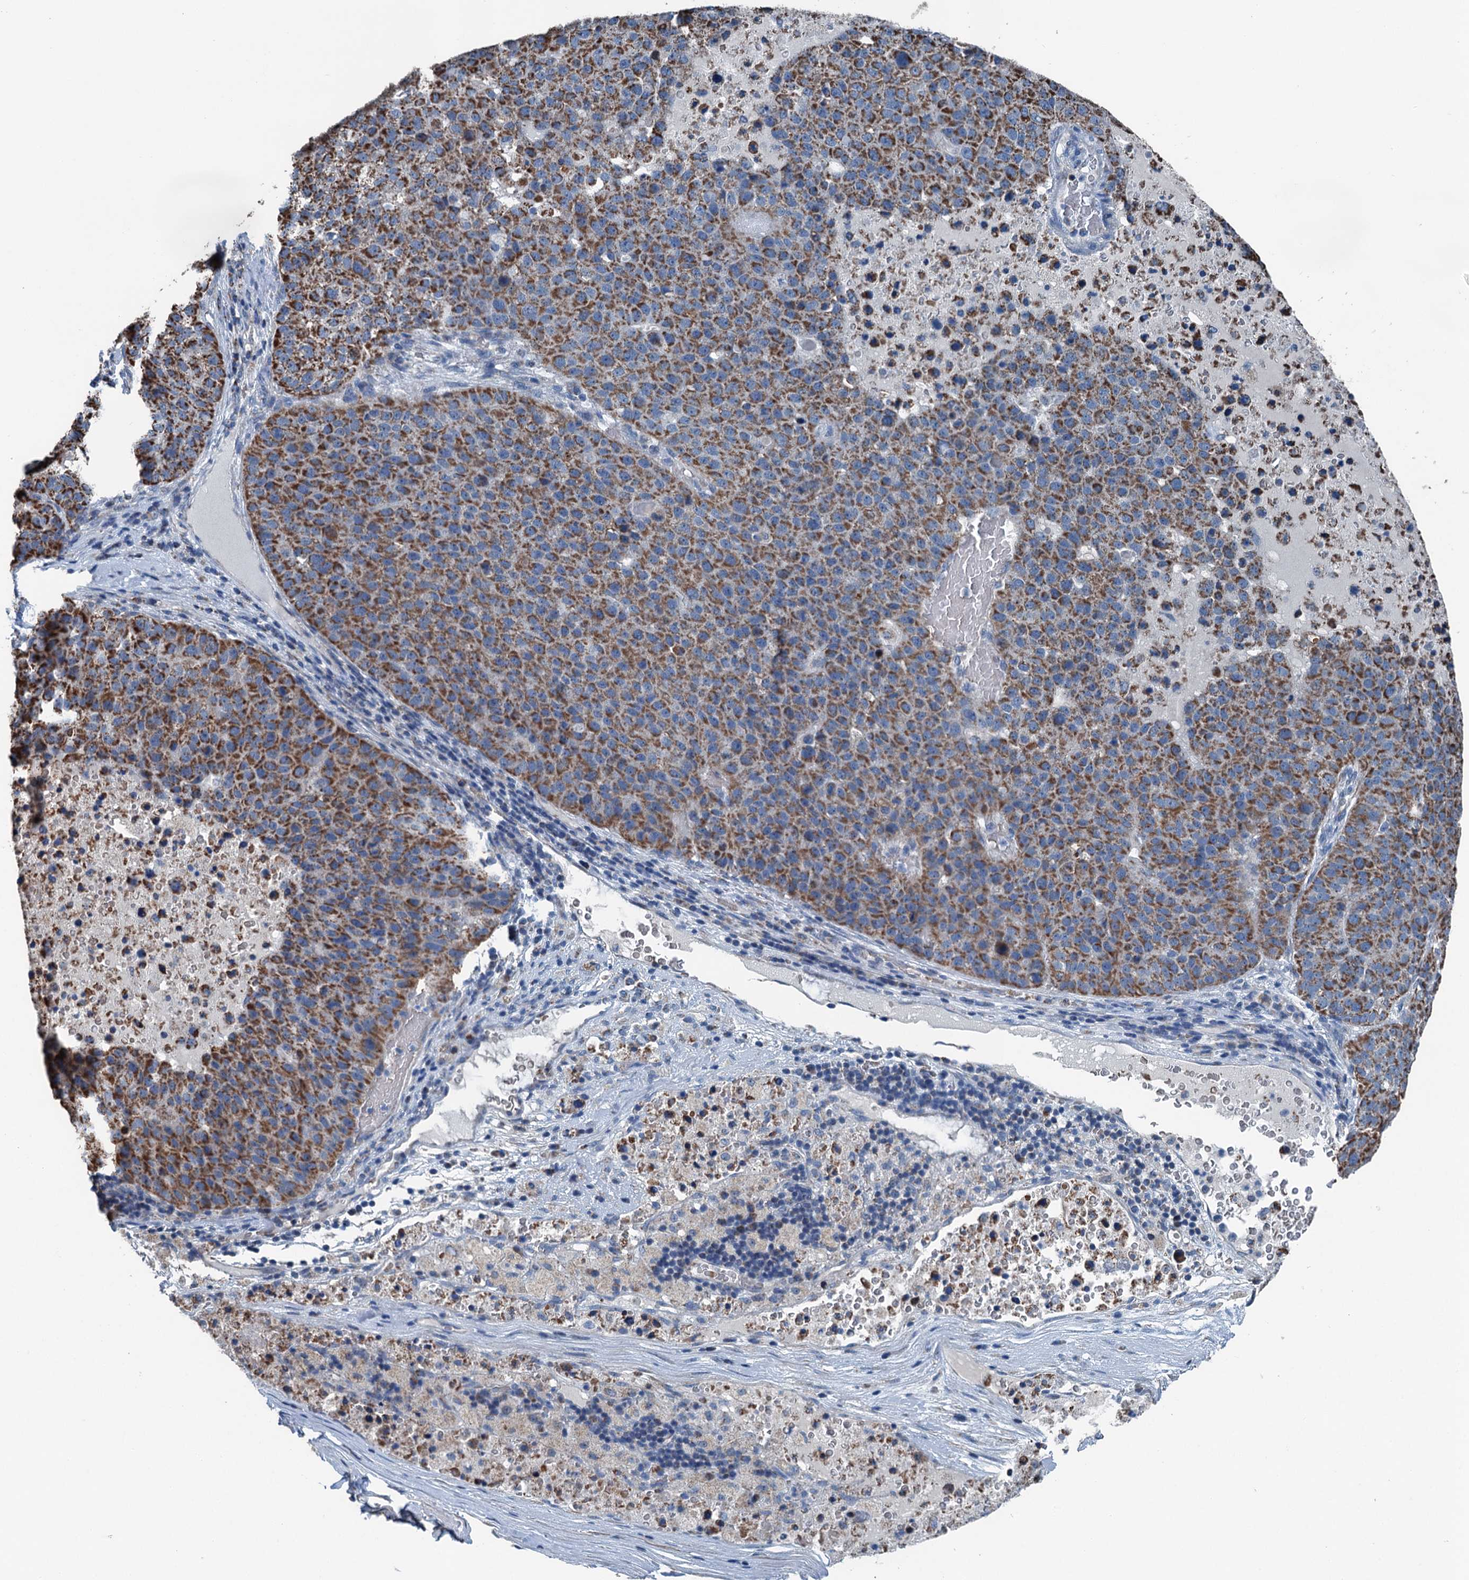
{"staining": {"intensity": "strong", "quantity": ">75%", "location": "cytoplasmic/membranous"}, "tissue": "pancreatic cancer", "cell_type": "Tumor cells", "image_type": "cancer", "snomed": [{"axis": "morphology", "description": "Adenocarcinoma, NOS"}, {"axis": "topography", "description": "Pancreas"}], "caption": "Adenocarcinoma (pancreatic) was stained to show a protein in brown. There is high levels of strong cytoplasmic/membranous staining in approximately >75% of tumor cells.", "gene": "TRPT1", "patient": {"sex": "female", "age": 61}}